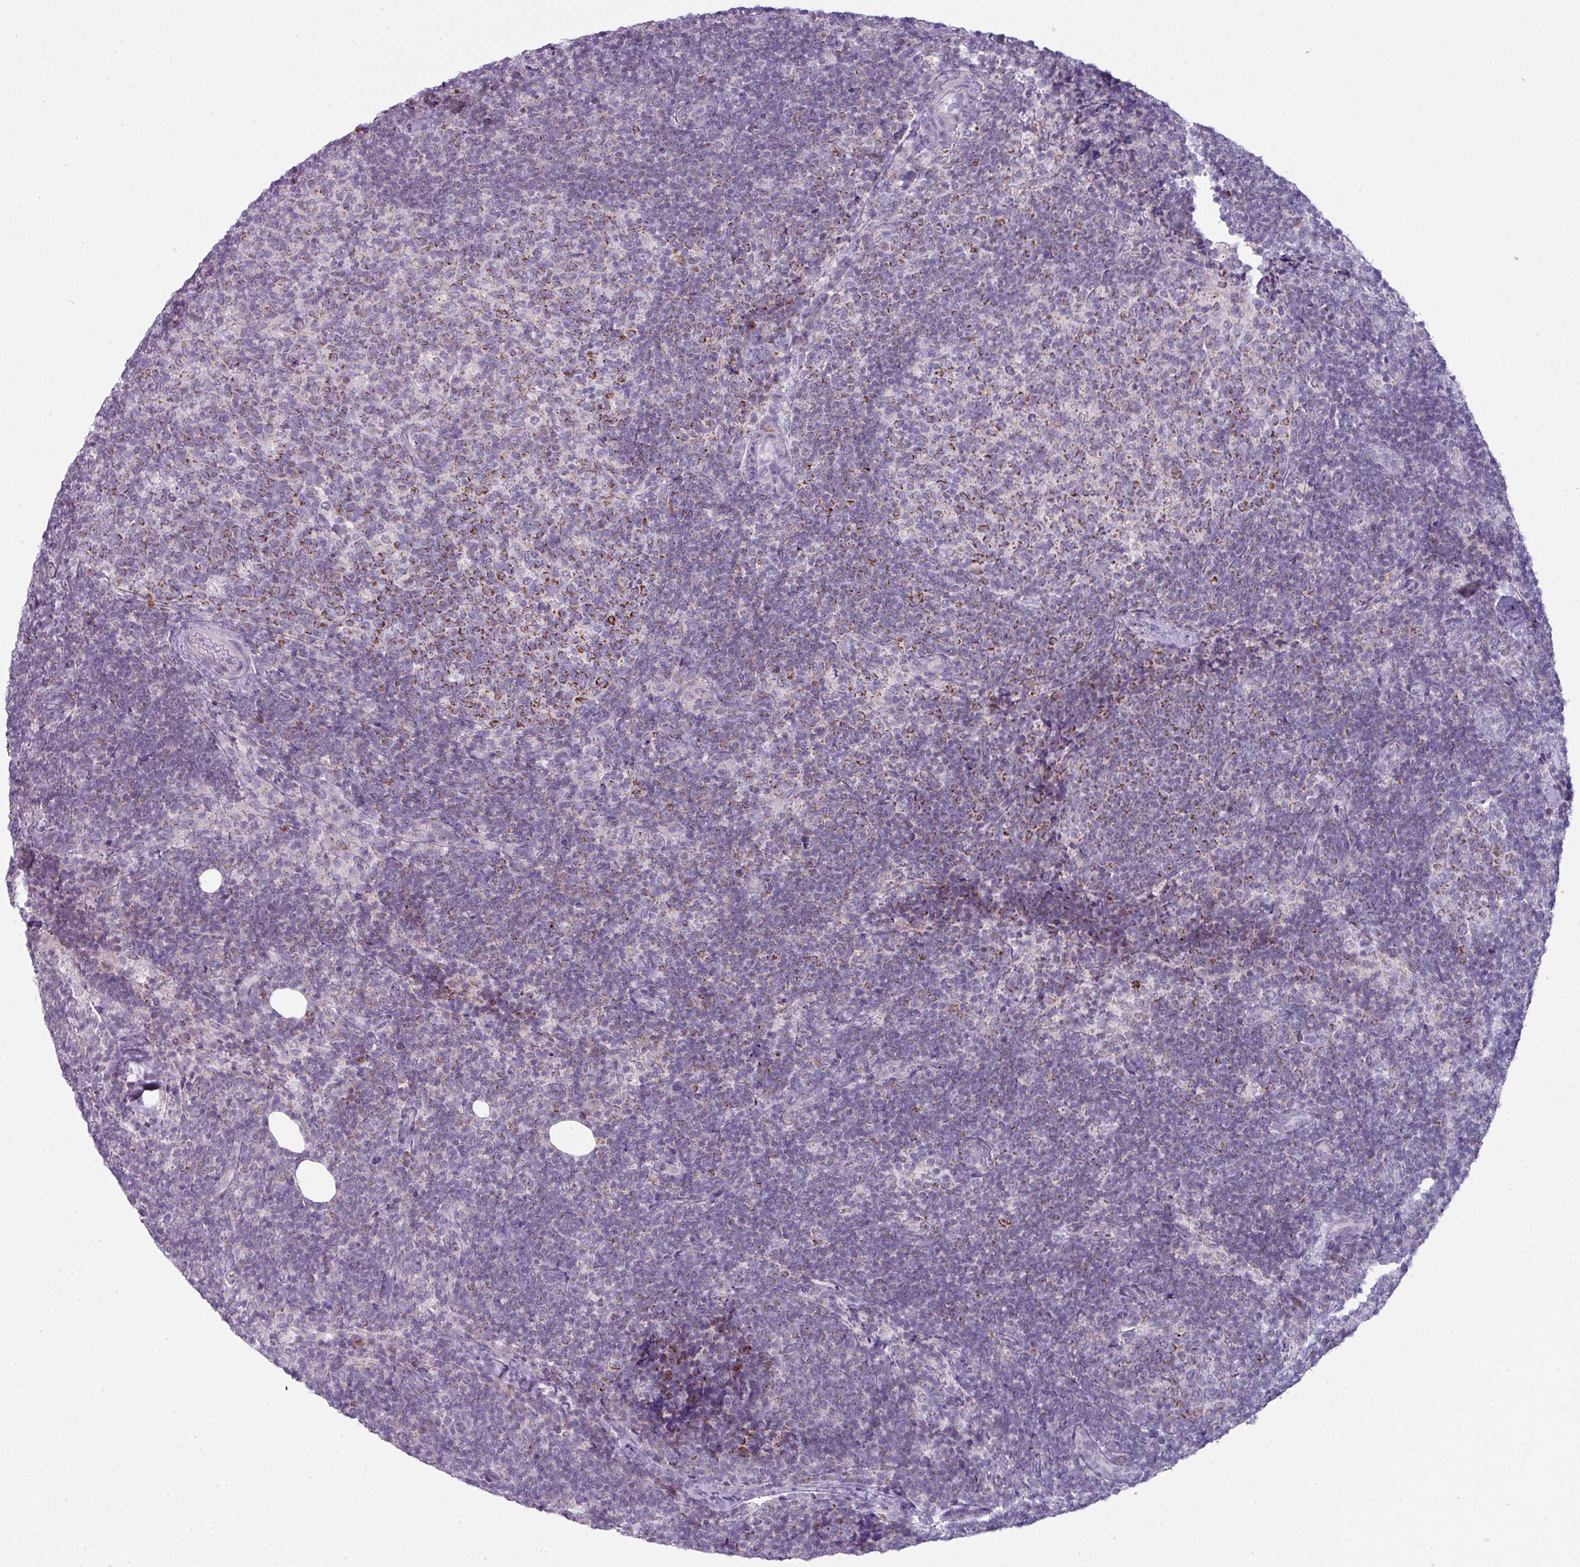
{"staining": {"intensity": "moderate", "quantity": "25%-75%", "location": "cytoplasmic/membranous"}, "tissue": "lymph node", "cell_type": "Germinal center cells", "image_type": "normal", "snomed": [{"axis": "morphology", "description": "Normal tissue, NOS"}, {"axis": "topography", "description": "Lymph node"}], "caption": "DAB (3,3'-diaminobenzidine) immunohistochemical staining of unremarkable lymph node displays moderate cytoplasmic/membranous protein positivity in approximately 25%-75% of germinal center cells.", "gene": "ZNF615", "patient": {"sex": "female", "age": 31}}